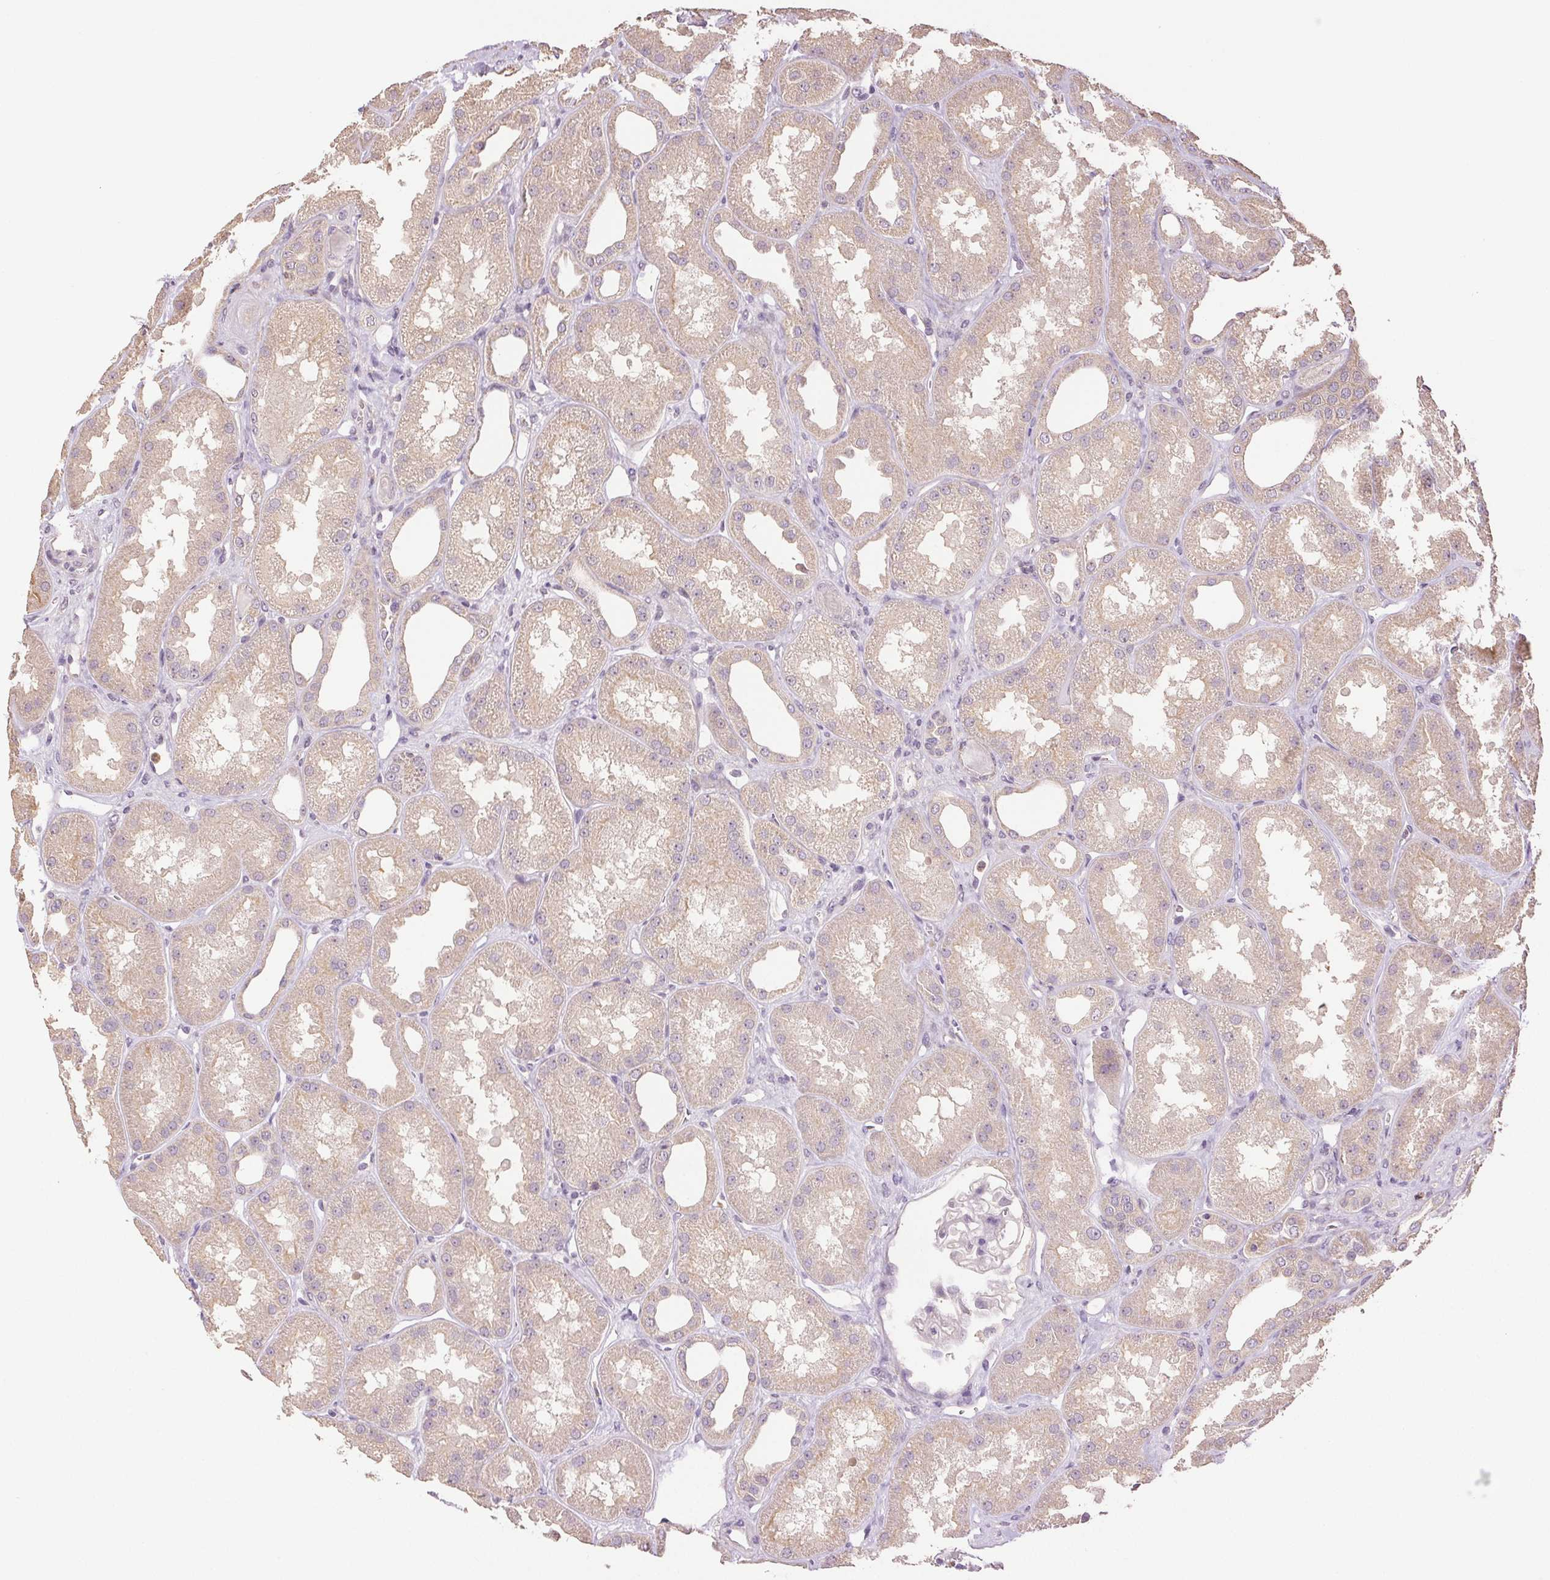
{"staining": {"intensity": "negative", "quantity": "none", "location": "none"}, "tissue": "kidney", "cell_type": "Cells in glomeruli", "image_type": "normal", "snomed": [{"axis": "morphology", "description": "Normal tissue, NOS"}, {"axis": "topography", "description": "Kidney"}], "caption": "DAB (3,3'-diaminobenzidine) immunohistochemical staining of unremarkable kidney exhibits no significant positivity in cells in glomeruli. The staining is performed using DAB brown chromogen with nuclei counter-stained in using hematoxylin.", "gene": "TMEM253", "patient": {"sex": "male", "age": 61}}